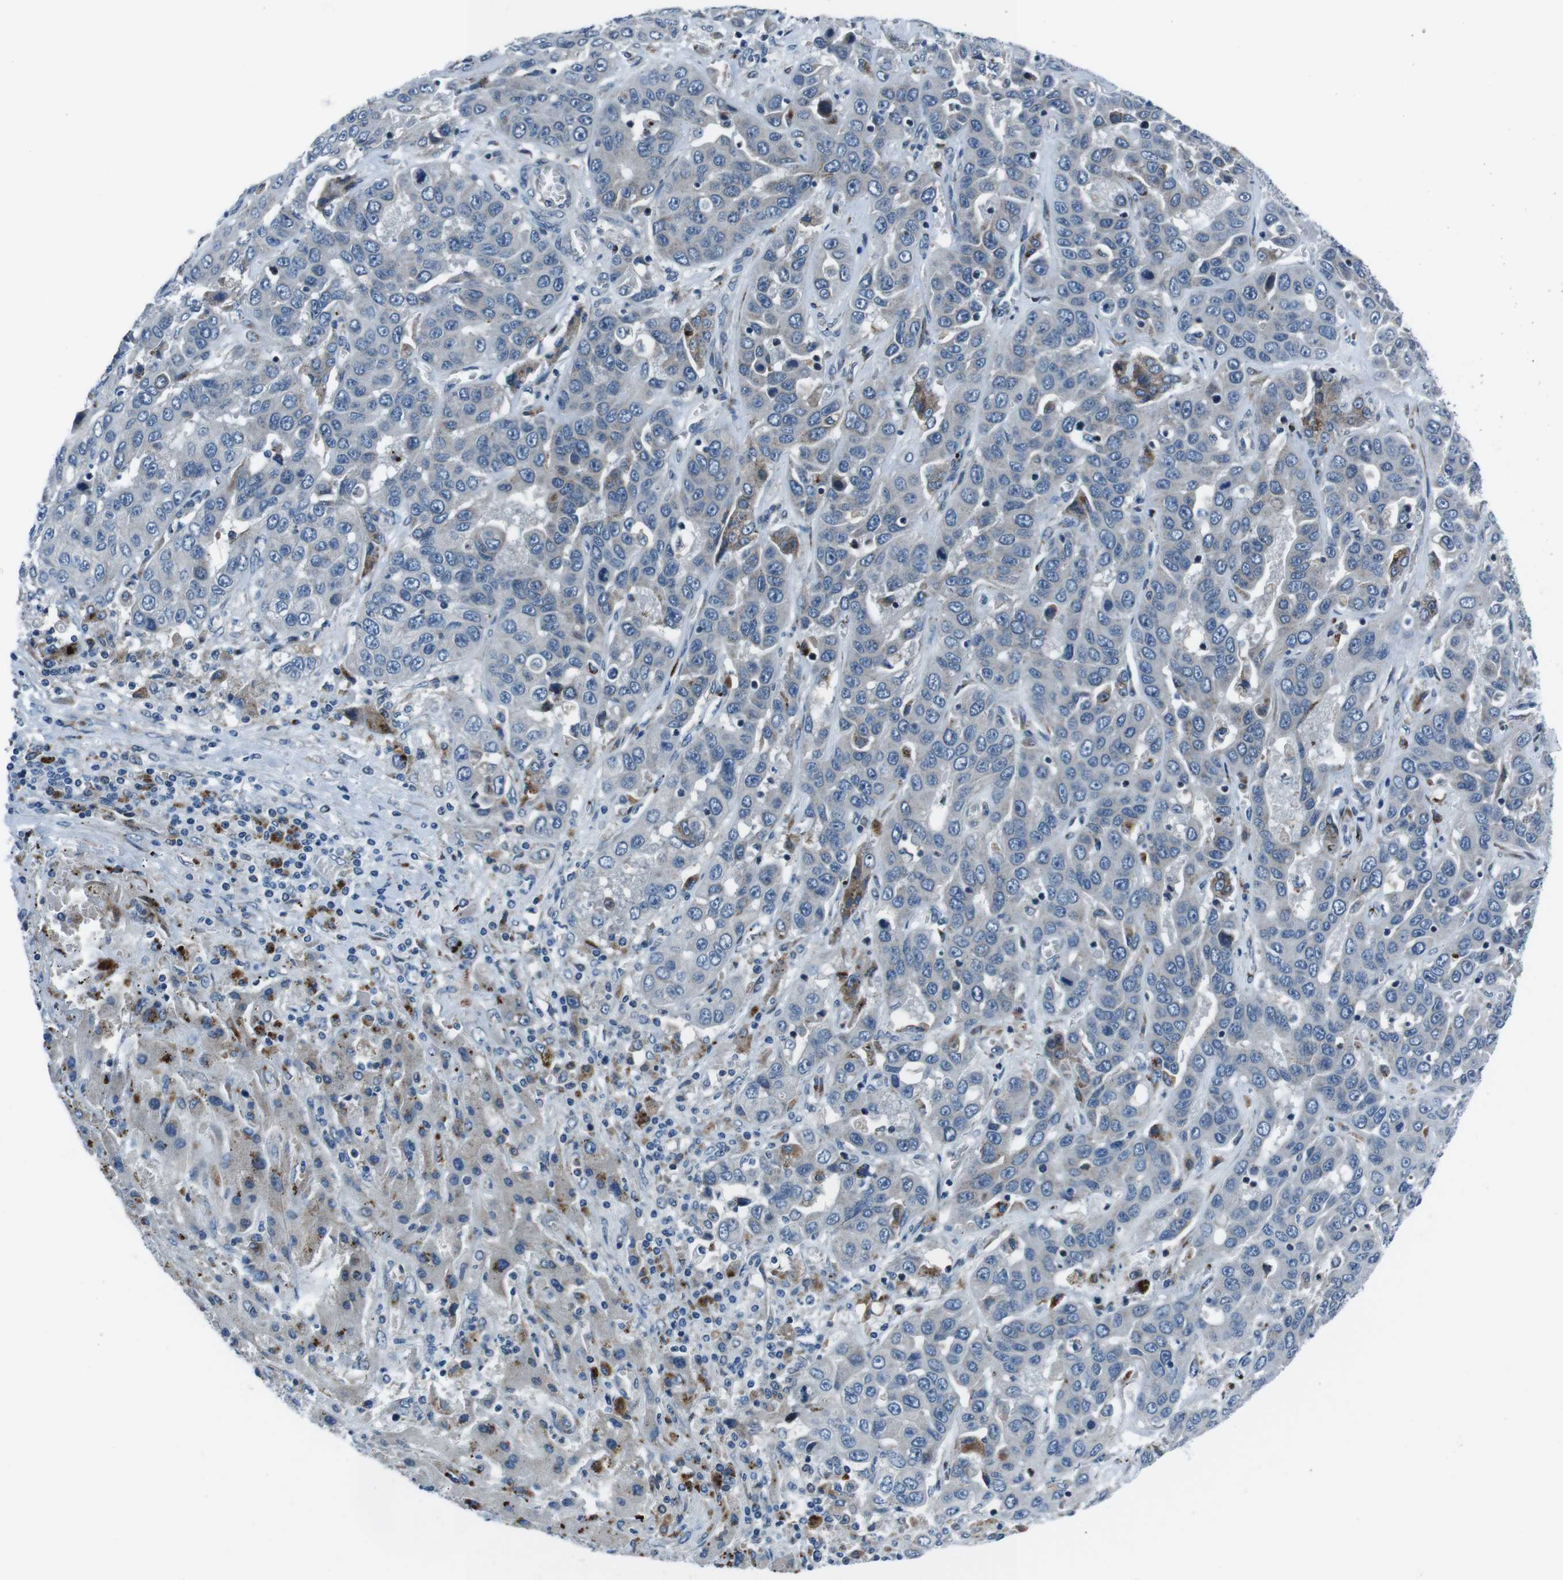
{"staining": {"intensity": "negative", "quantity": "none", "location": "none"}, "tissue": "liver cancer", "cell_type": "Tumor cells", "image_type": "cancer", "snomed": [{"axis": "morphology", "description": "Cholangiocarcinoma"}, {"axis": "topography", "description": "Liver"}], "caption": "The immunohistochemistry (IHC) micrograph has no significant expression in tumor cells of cholangiocarcinoma (liver) tissue. (DAB (3,3'-diaminobenzidine) immunohistochemistry (IHC) with hematoxylin counter stain).", "gene": "NUCB2", "patient": {"sex": "female", "age": 52}}